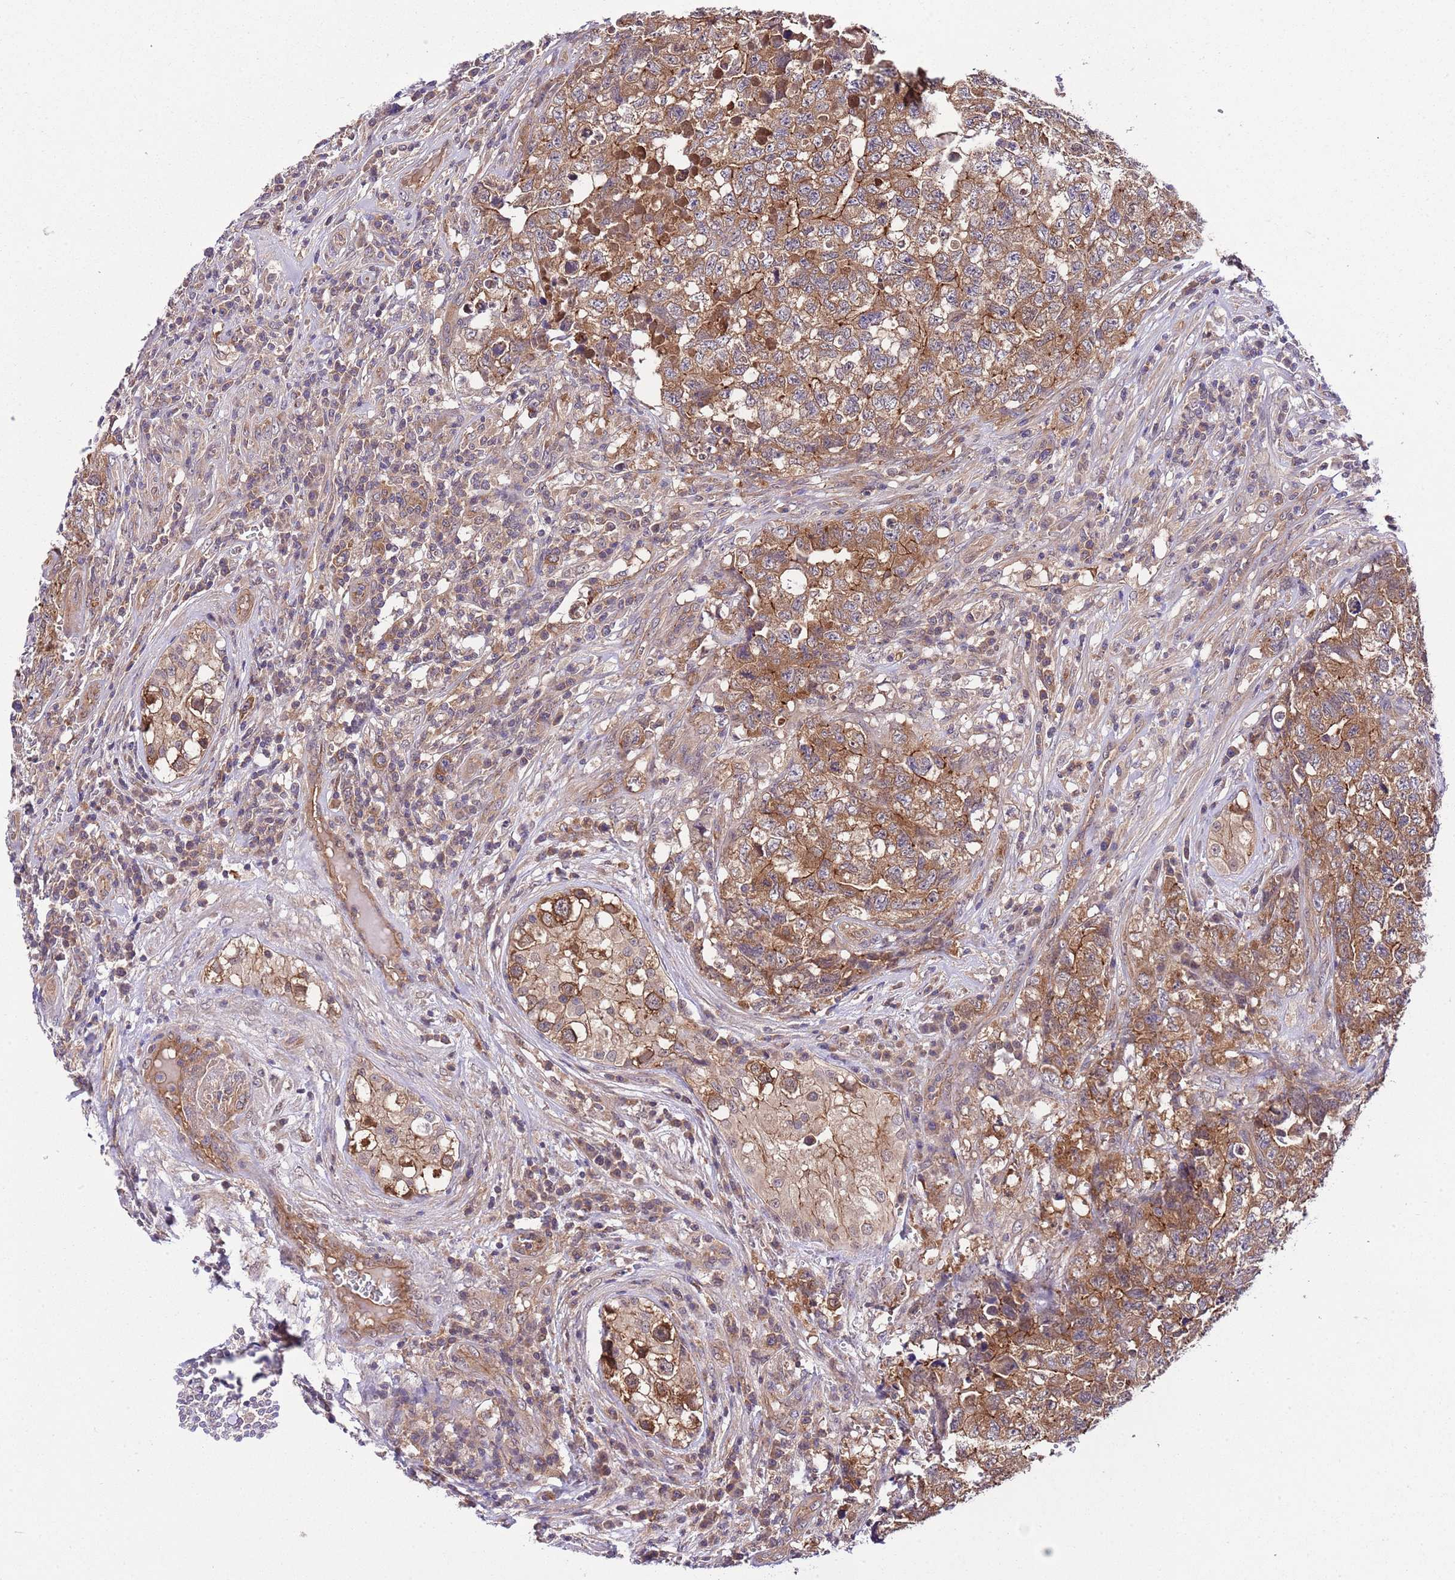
{"staining": {"intensity": "moderate", "quantity": ">75%", "location": "cytoplasmic/membranous"}, "tissue": "testis cancer", "cell_type": "Tumor cells", "image_type": "cancer", "snomed": [{"axis": "morphology", "description": "Carcinoma, Embryonal, NOS"}, {"axis": "topography", "description": "Testis"}], "caption": "A brown stain highlights moderate cytoplasmic/membranous staining of a protein in human testis embryonal carcinoma tumor cells. (Brightfield microscopy of DAB IHC at high magnification).", "gene": "DONSON", "patient": {"sex": "male", "age": 31}}